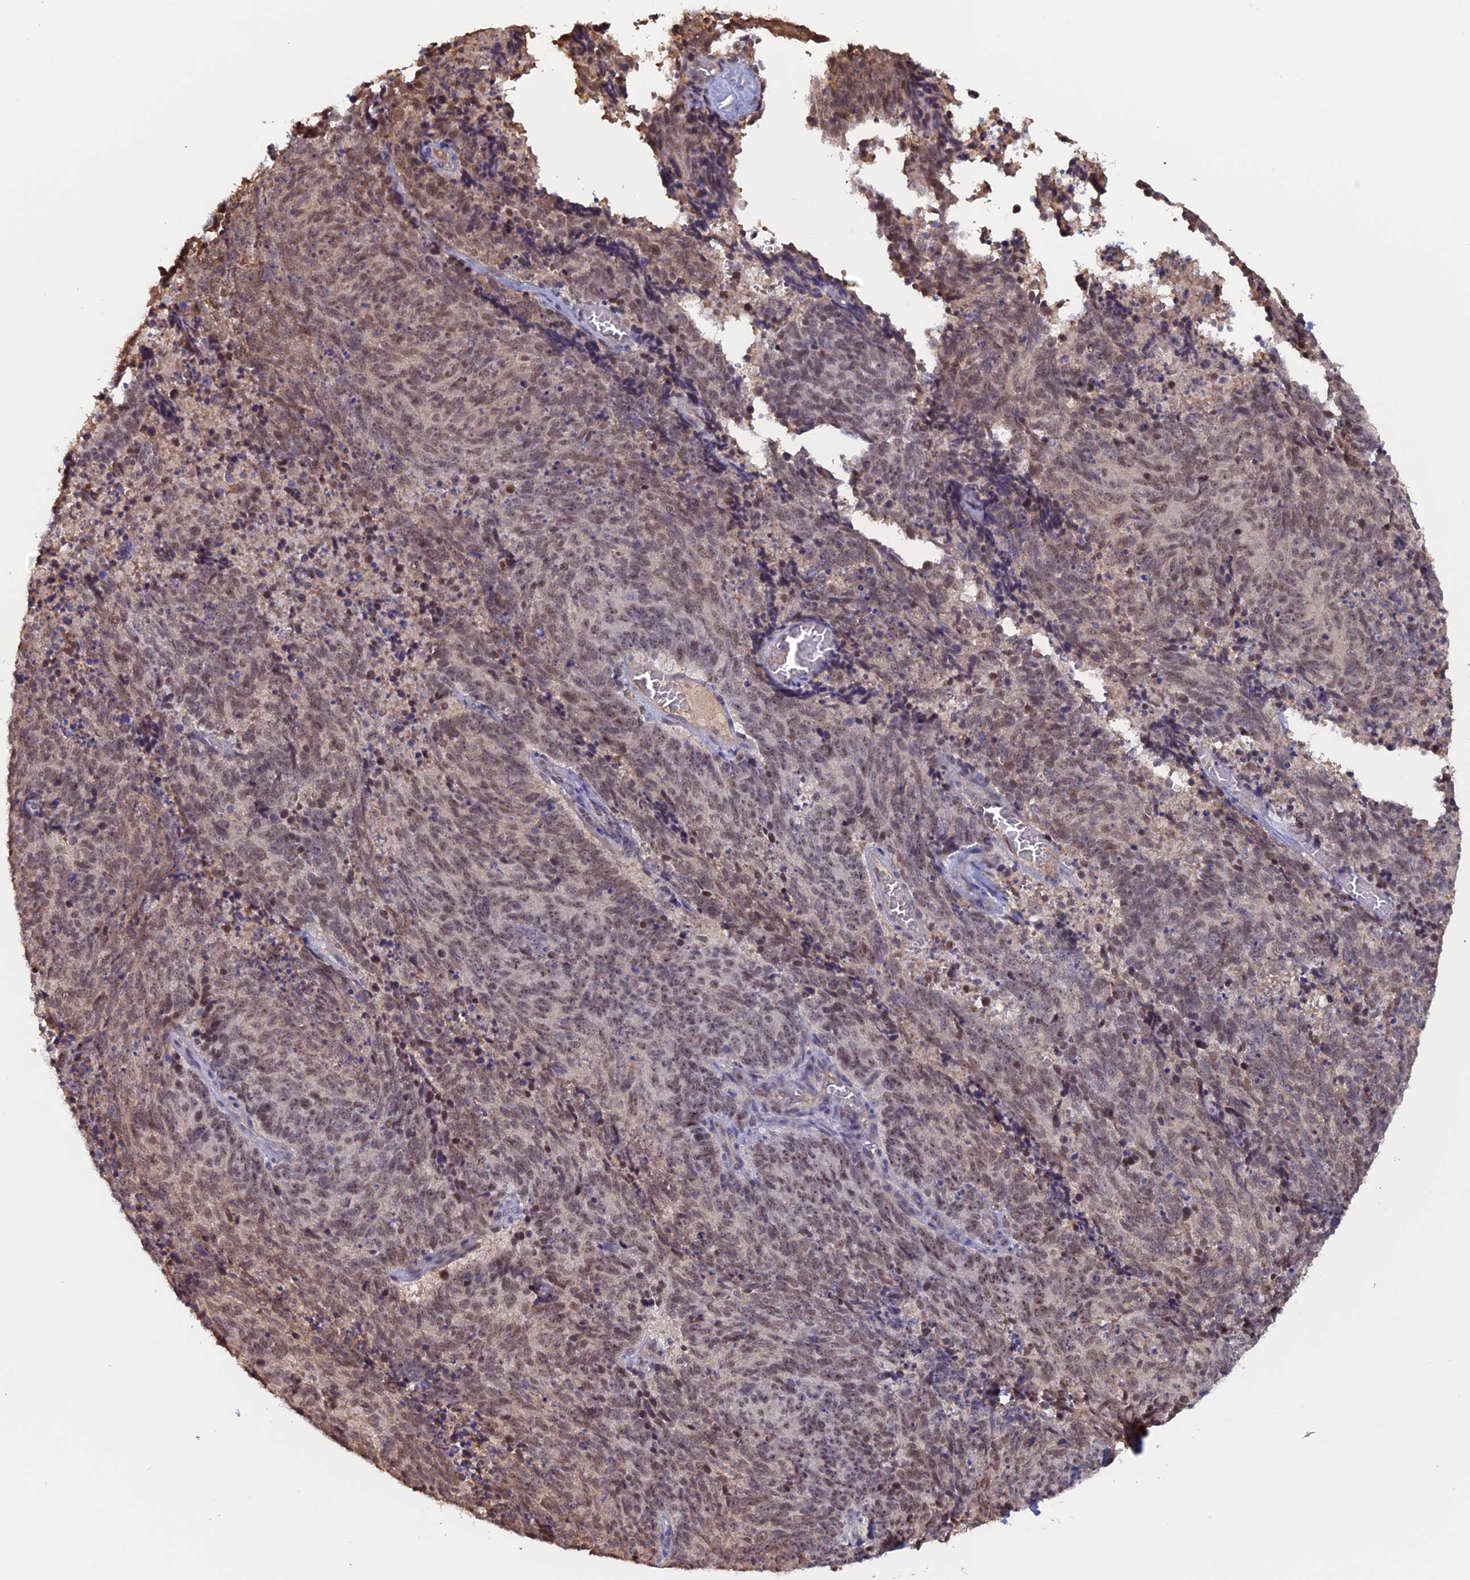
{"staining": {"intensity": "moderate", "quantity": ">75%", "location": "nuclear"}, "tissue": "cervical cancer", "cell_type": "Tumor cells", "image_type": "cancer", "snomed": [{"axis": "morphology", "description": "Squamous cell carcinoma, NOS"}, {"axis": "topography", "description": "Cervix"}], "caption": "Cervical squamous cell carcinoma stained with a protein marker reveals moderate staining in tumor cells.", "gene": "FAM98C", "patient": {"sex": "female", "age": 29}}